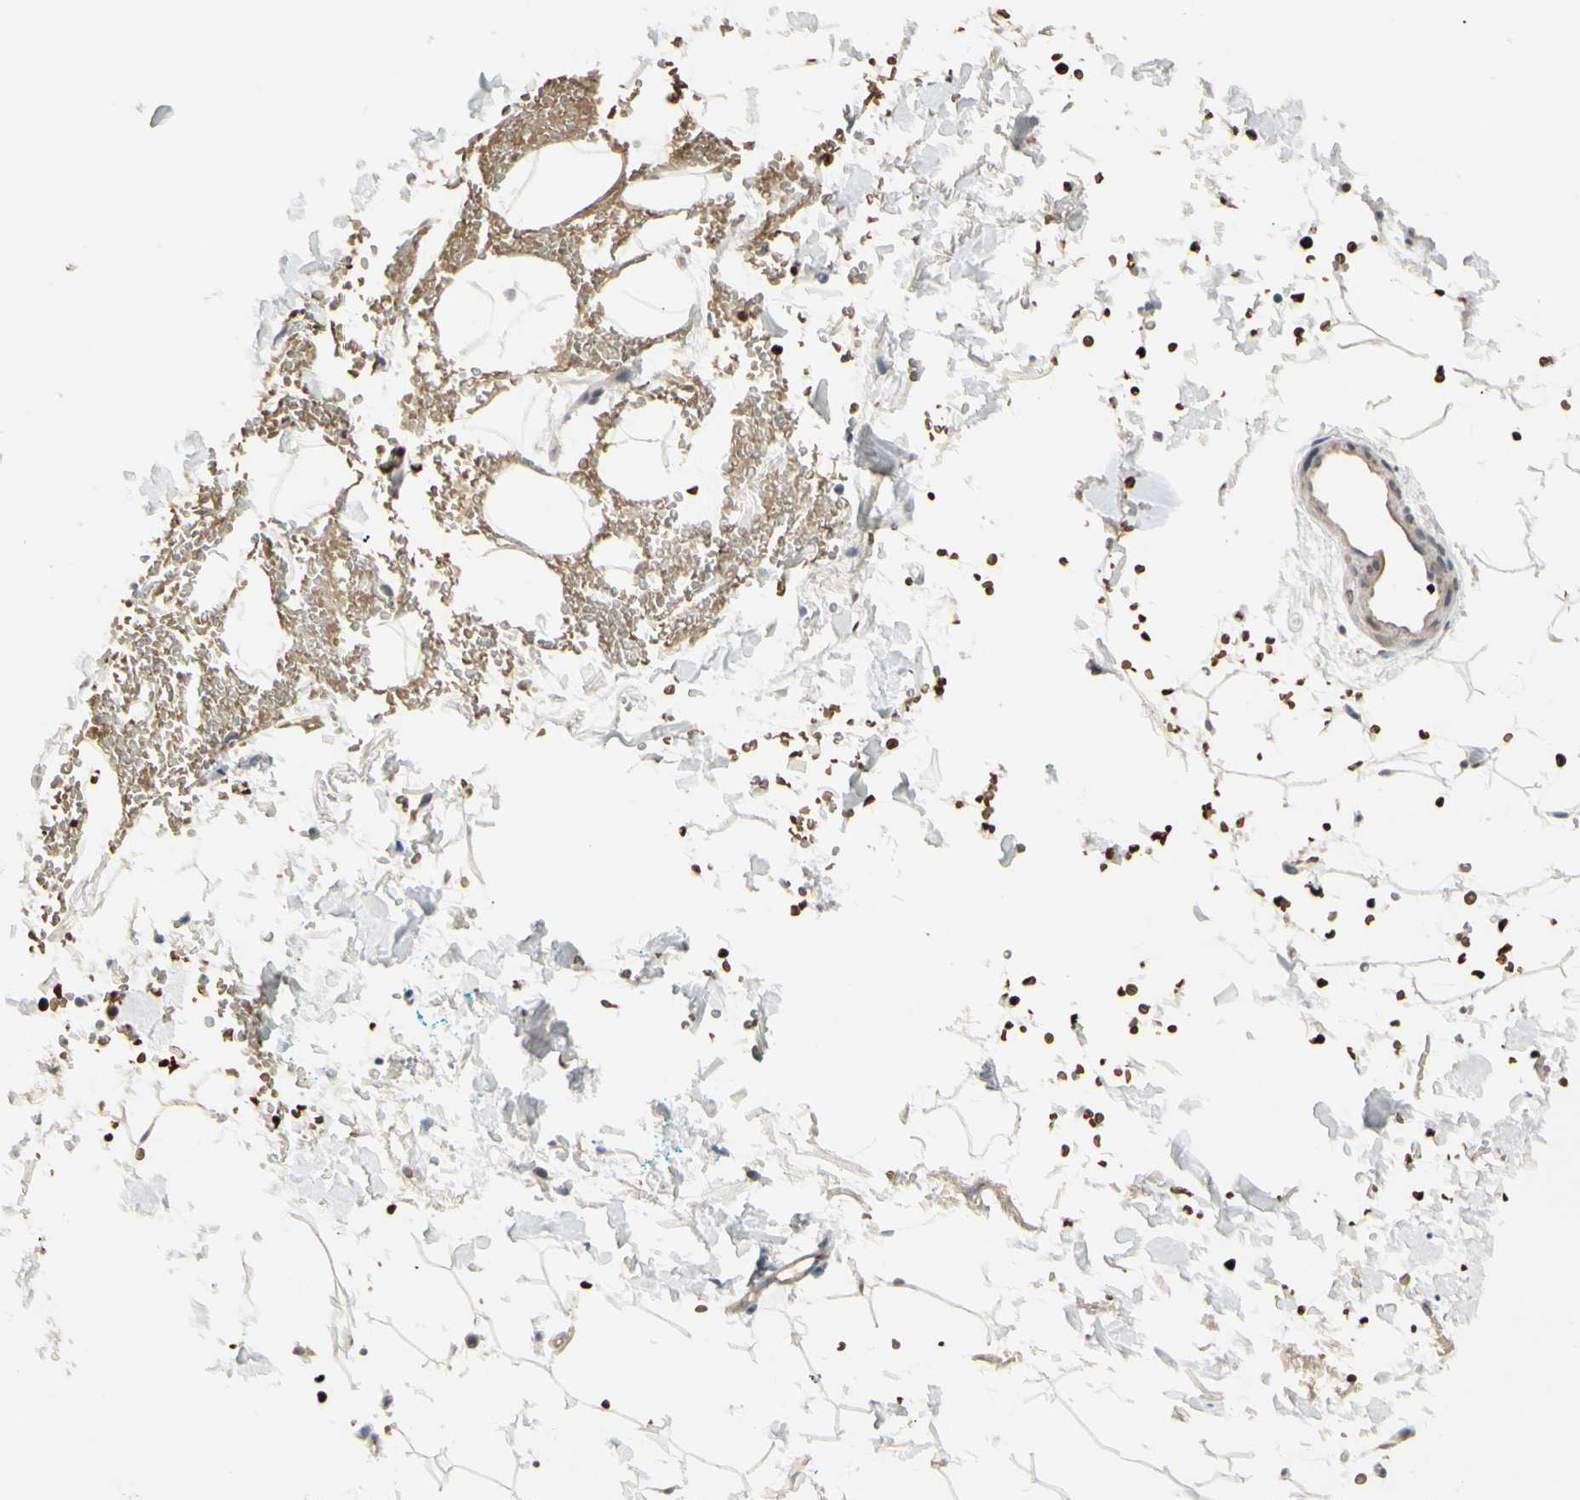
{"staining": {"intensity": "weak", "quantity": ">75%", "location": "cytoplasmic/membranous"}, "tissue": "skin cancer", "cell_type": "Tumor cells", "image_type": "cancer", "snomed": [{"axis": "morphology", "description": "Basal cell carcinoma"}, {"axis": "topography", "description": "Skin"}], "caption": "Immunohistochemical staining of human basal cell carcinoma (skin) displays low levels of weak cytoplasmic/membranous protein staining in about >75% of tumor cells. (Stains: DAB in brown, nuclei in blue, Microscopy: brightfield microscopy at high magnification).", "gene": "EVC", "patient": {"sex": "female", "age": 84}}